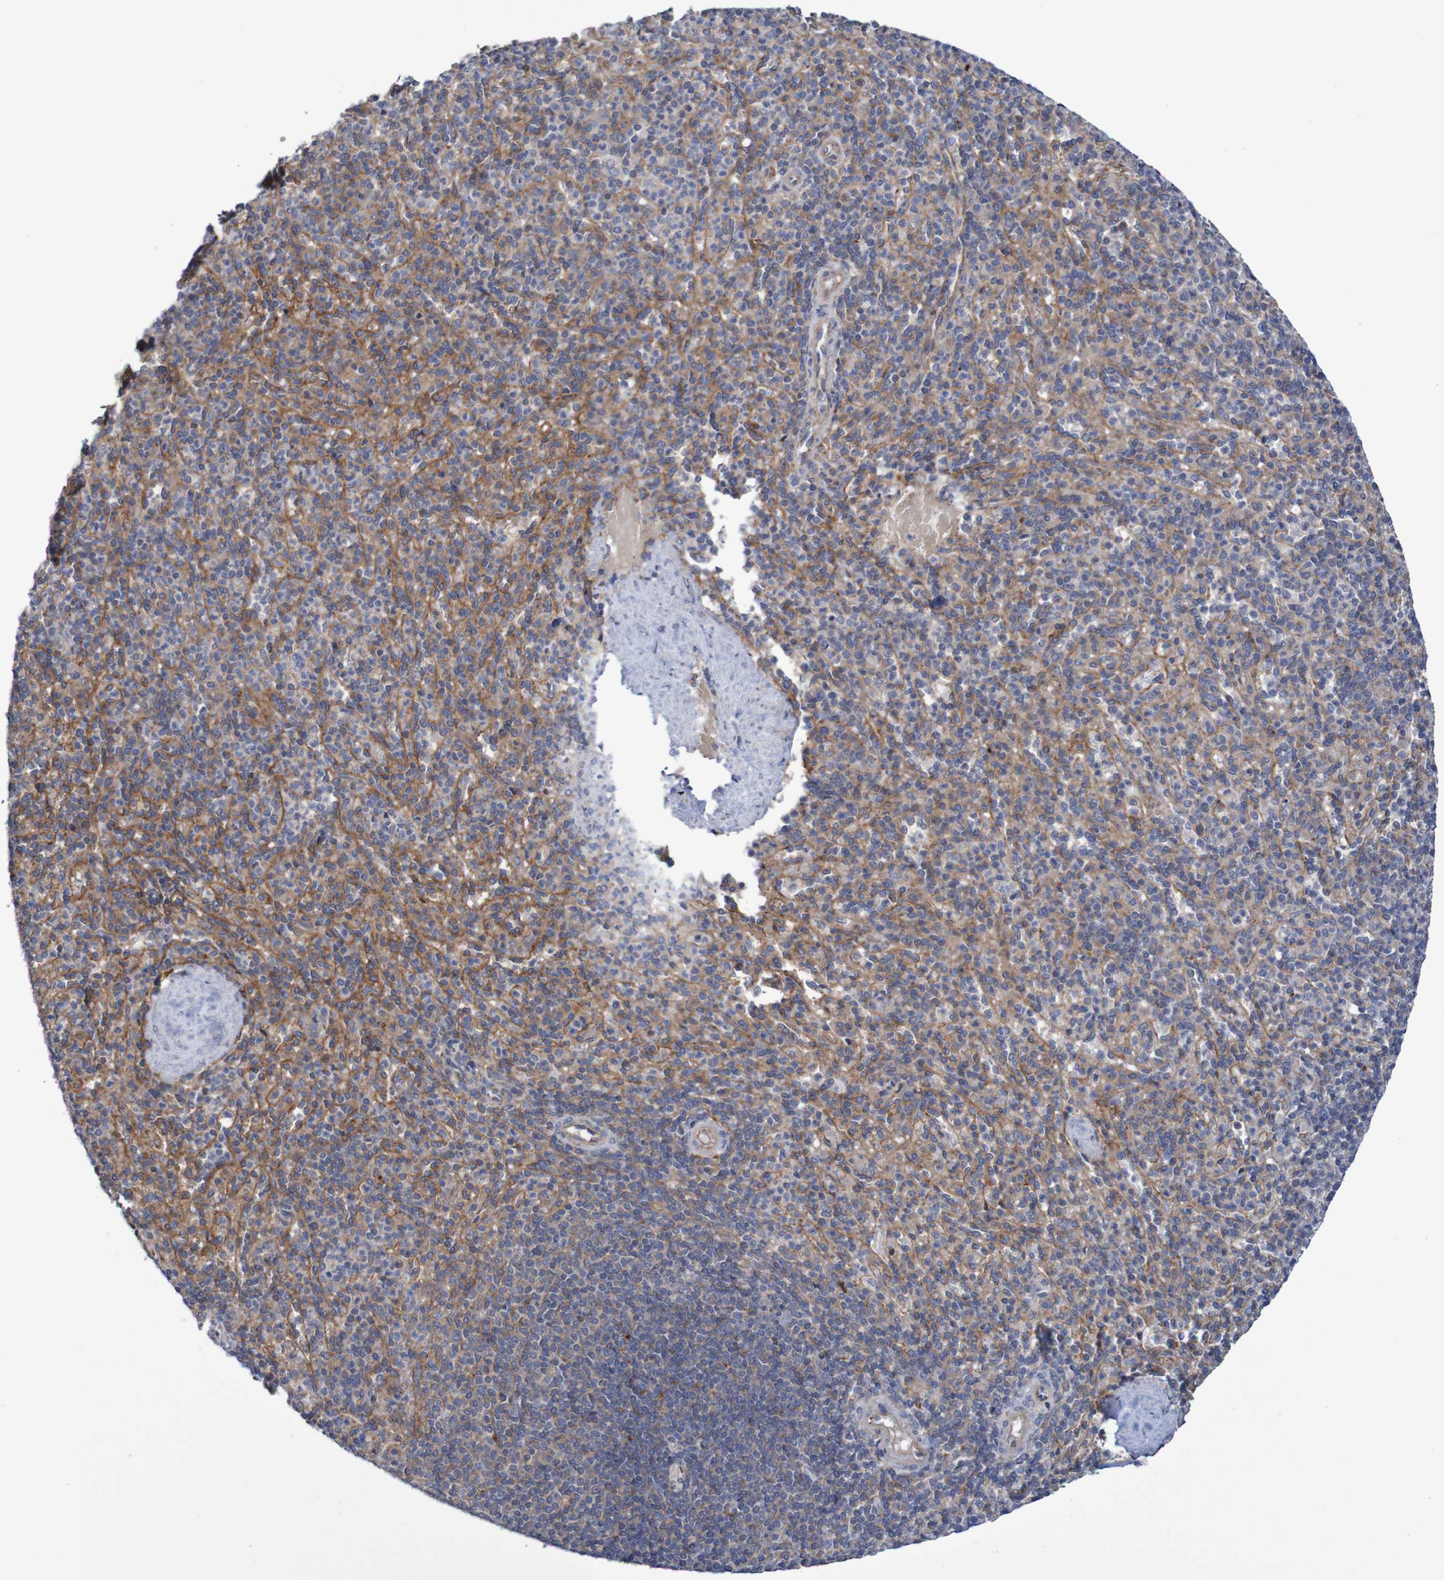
{"staining": {"intensity": "moderate", "quantity": "<25%", "location": "cytoplasmic/membranous"}, "tissue": "spleen", "cell_type": "Cells in red pulp", "image_type": "normal", "snomed": [{"axis": "morphology", "description": "Normal tissue, NOS"}, {"axis": "topography", "description": "Spleen"}], "caption": "Spleen stained with DAB (3,3'-diaminobenzidine) immunohistochemistry exhibits low levels of moderate cytoplasmic/membranous positivity in about <25% of cells in red pulp.", "gene": "NECTIN2", "patient": {"sex": "male", "age": 36}}